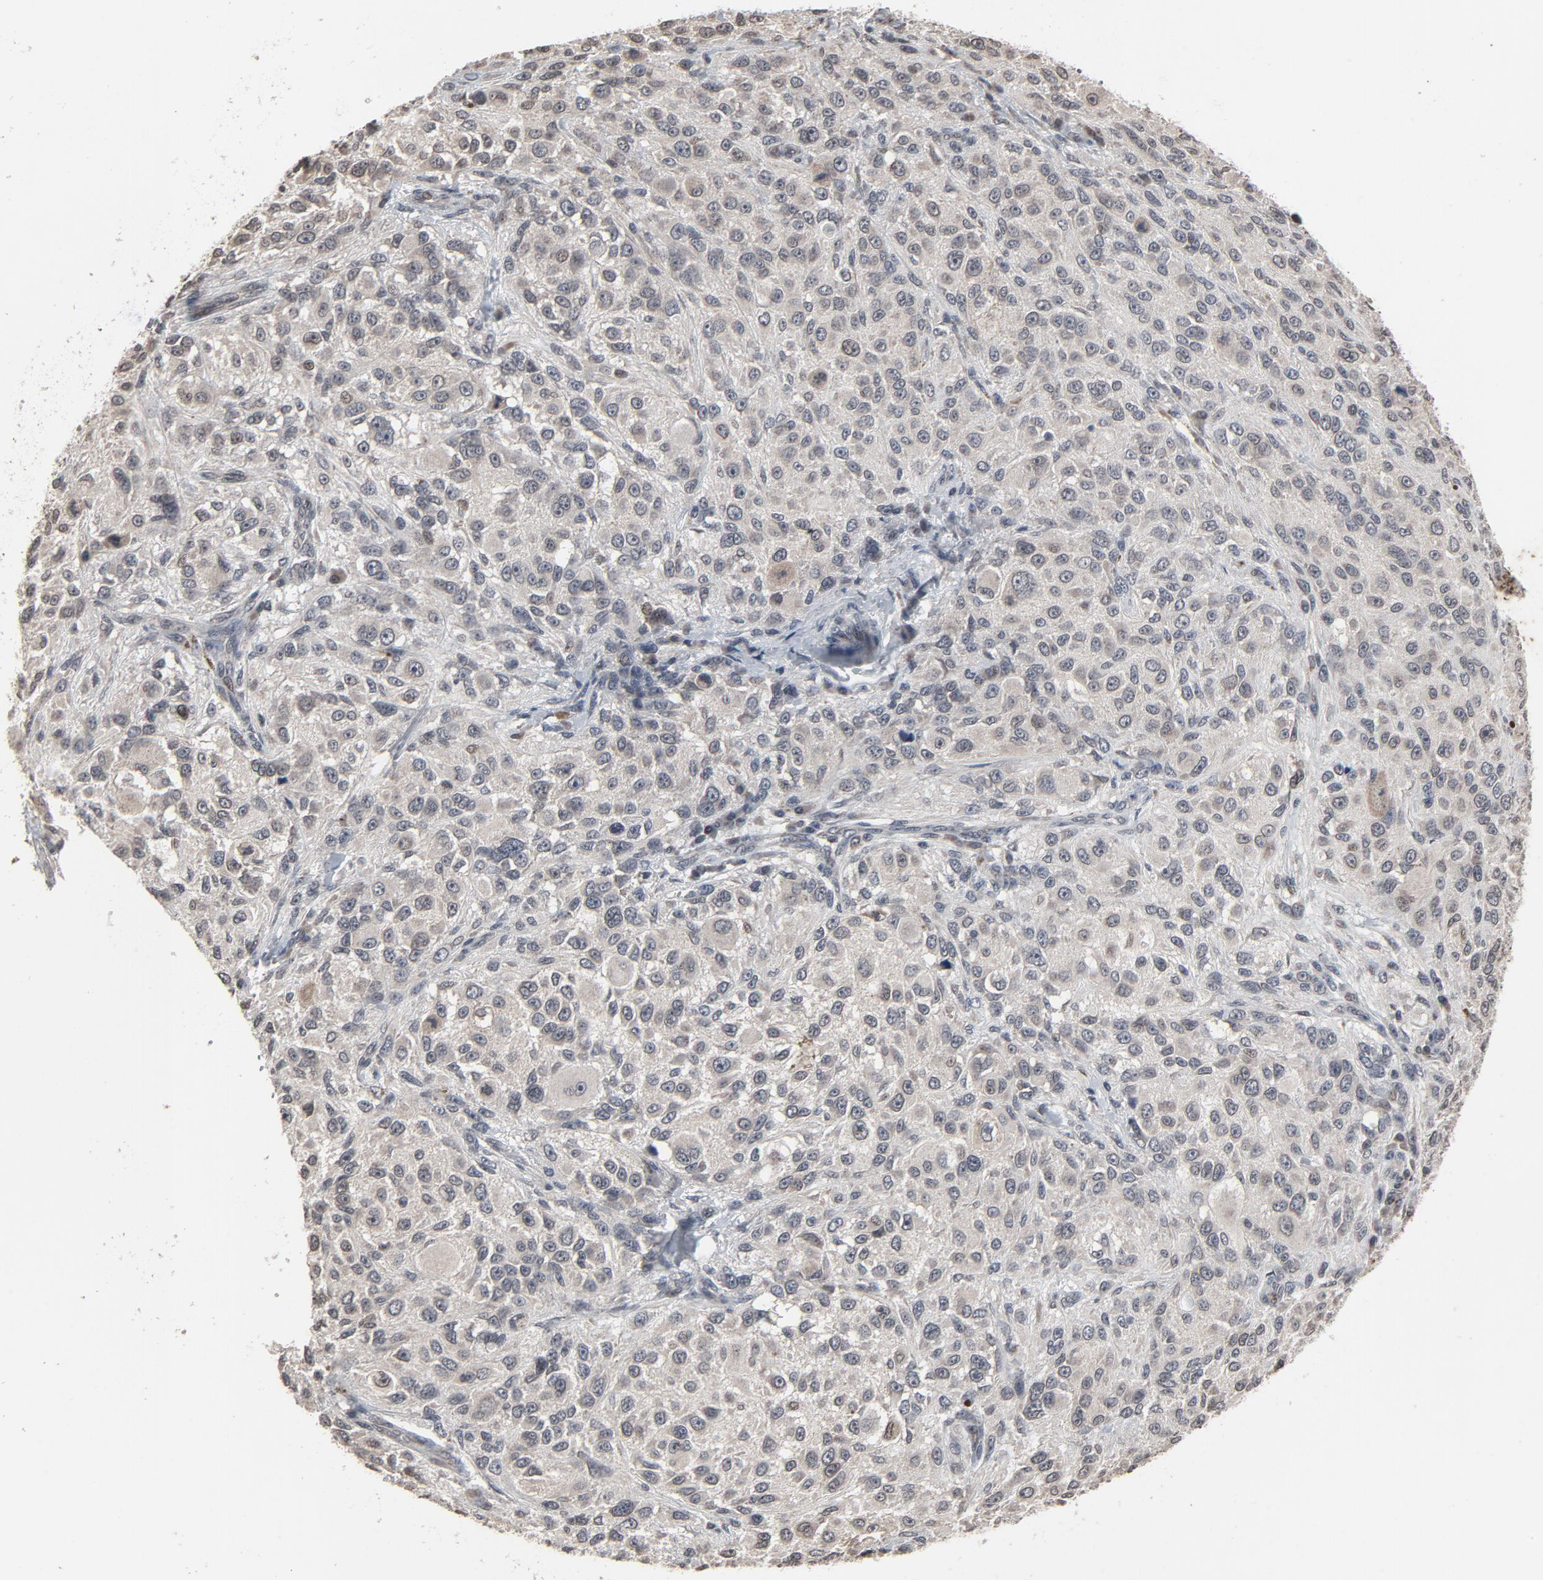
{"staining": {"intensity": "weak", "quantity": "<25%", "location": "cytoplasmic/membranous,nuclear"}, "tissue": "melanoma", "cell_type": "Tumor cells", "image_type": "cancer", "snomed": [{"axis": "morphology", "description": "Necrosis, NOS"}, {"axis": "morphology", "description": "Malignant melanoma, NOS"}, {"axis": "topography", "description": "Skin"}], "caption": "This is an IHC photomicrograph of human melanoma. There is no expression in tumor cells.", "gene": "POM121", "patient": {"sex": "female", "age": 87}}